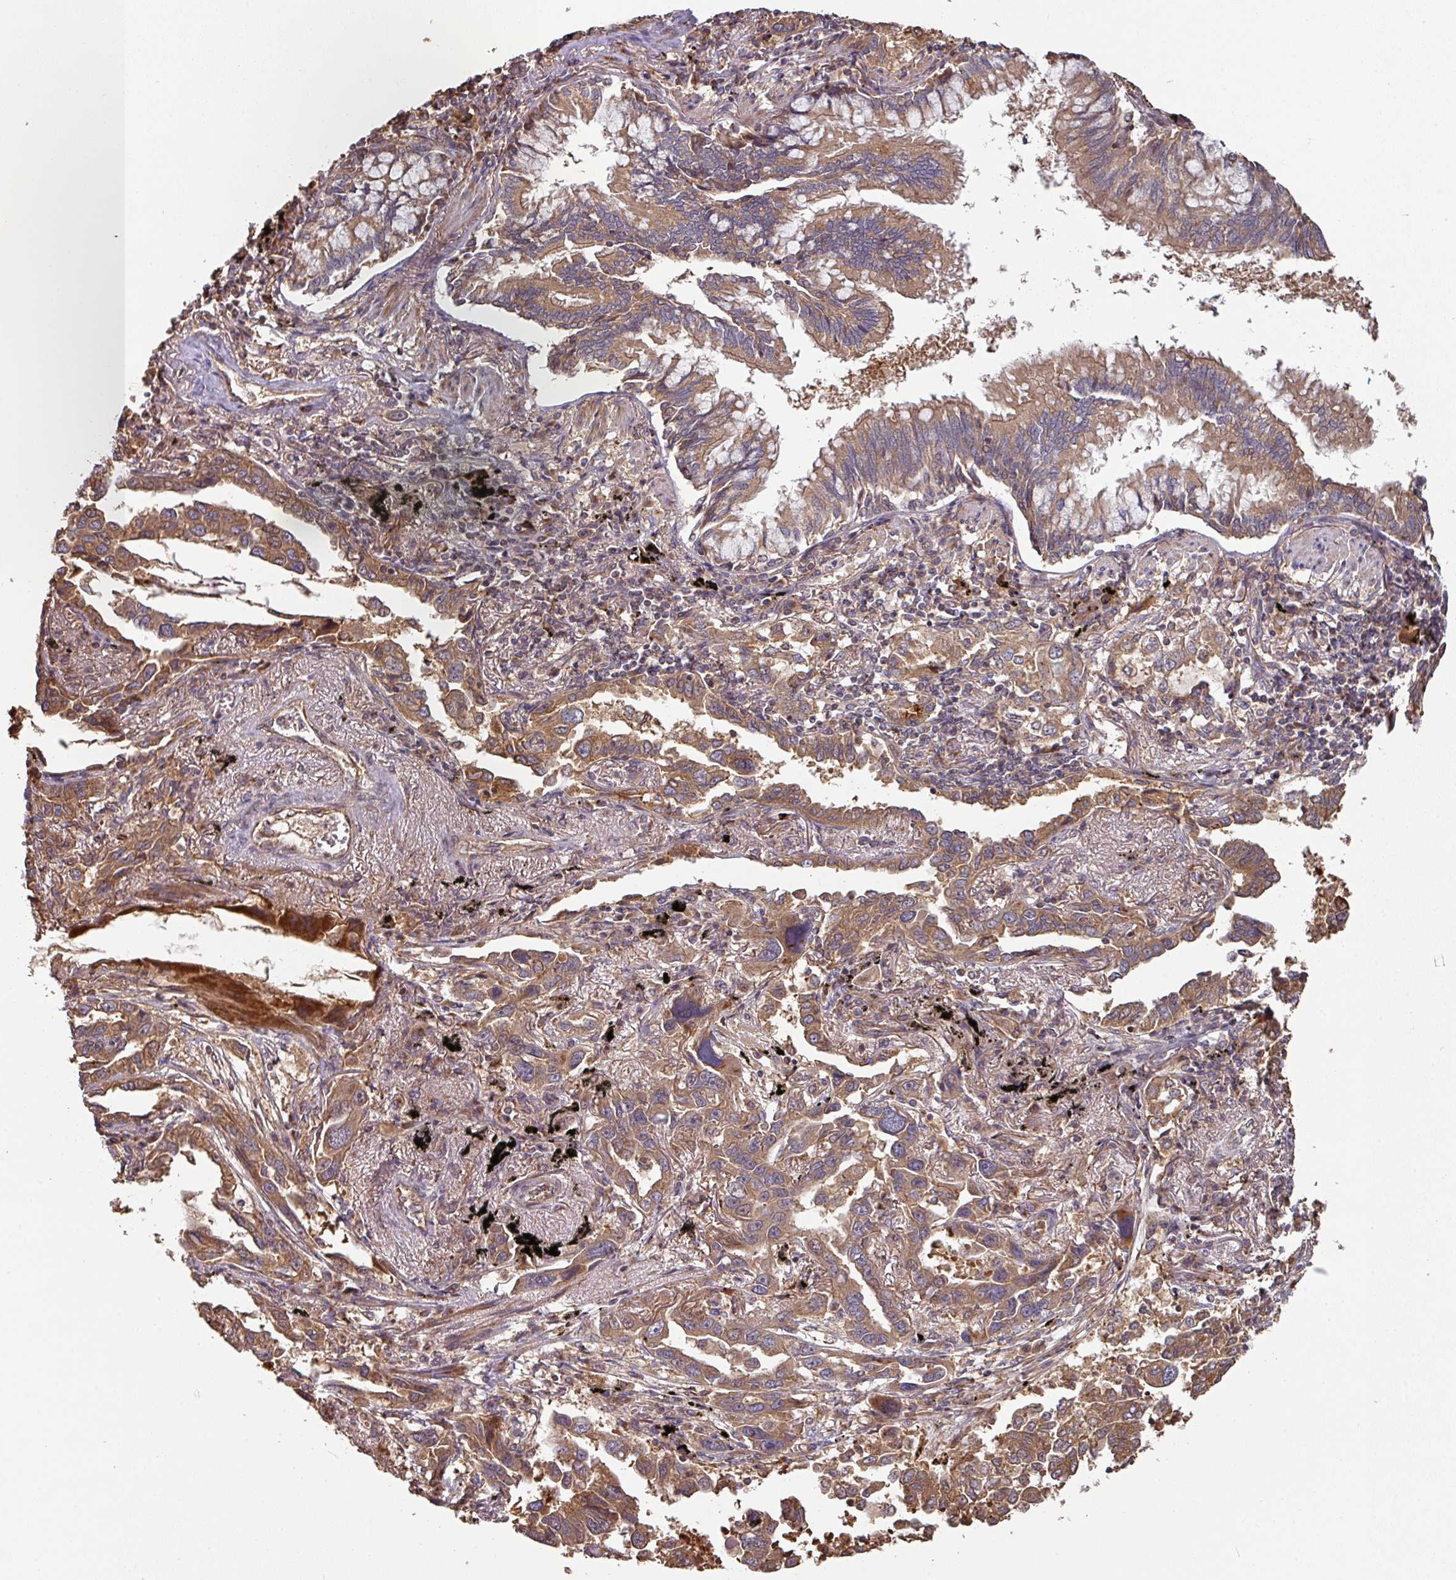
{"staining": {"intensity": "moderate", "quantity": ">75%", "location": "cytoplasmic/membranous"}, "tissue": "lung cancer", "cell_type": "Tumor cells", "image_type": "cancer", "snomed": [{"axis": "morphology", "description": "Adenocarcinoma, NOS"}, {"axis": "topography", "description": "Lung"}], "caption": "Immunohistochemical staining of human lung adenocarcinoma demonstrates moderate cytoplasmic/membranous protein staining in approximately >75% of tumor cells.", "gene": "SIK1", "patient": {"sex": "male", "age": 67}}